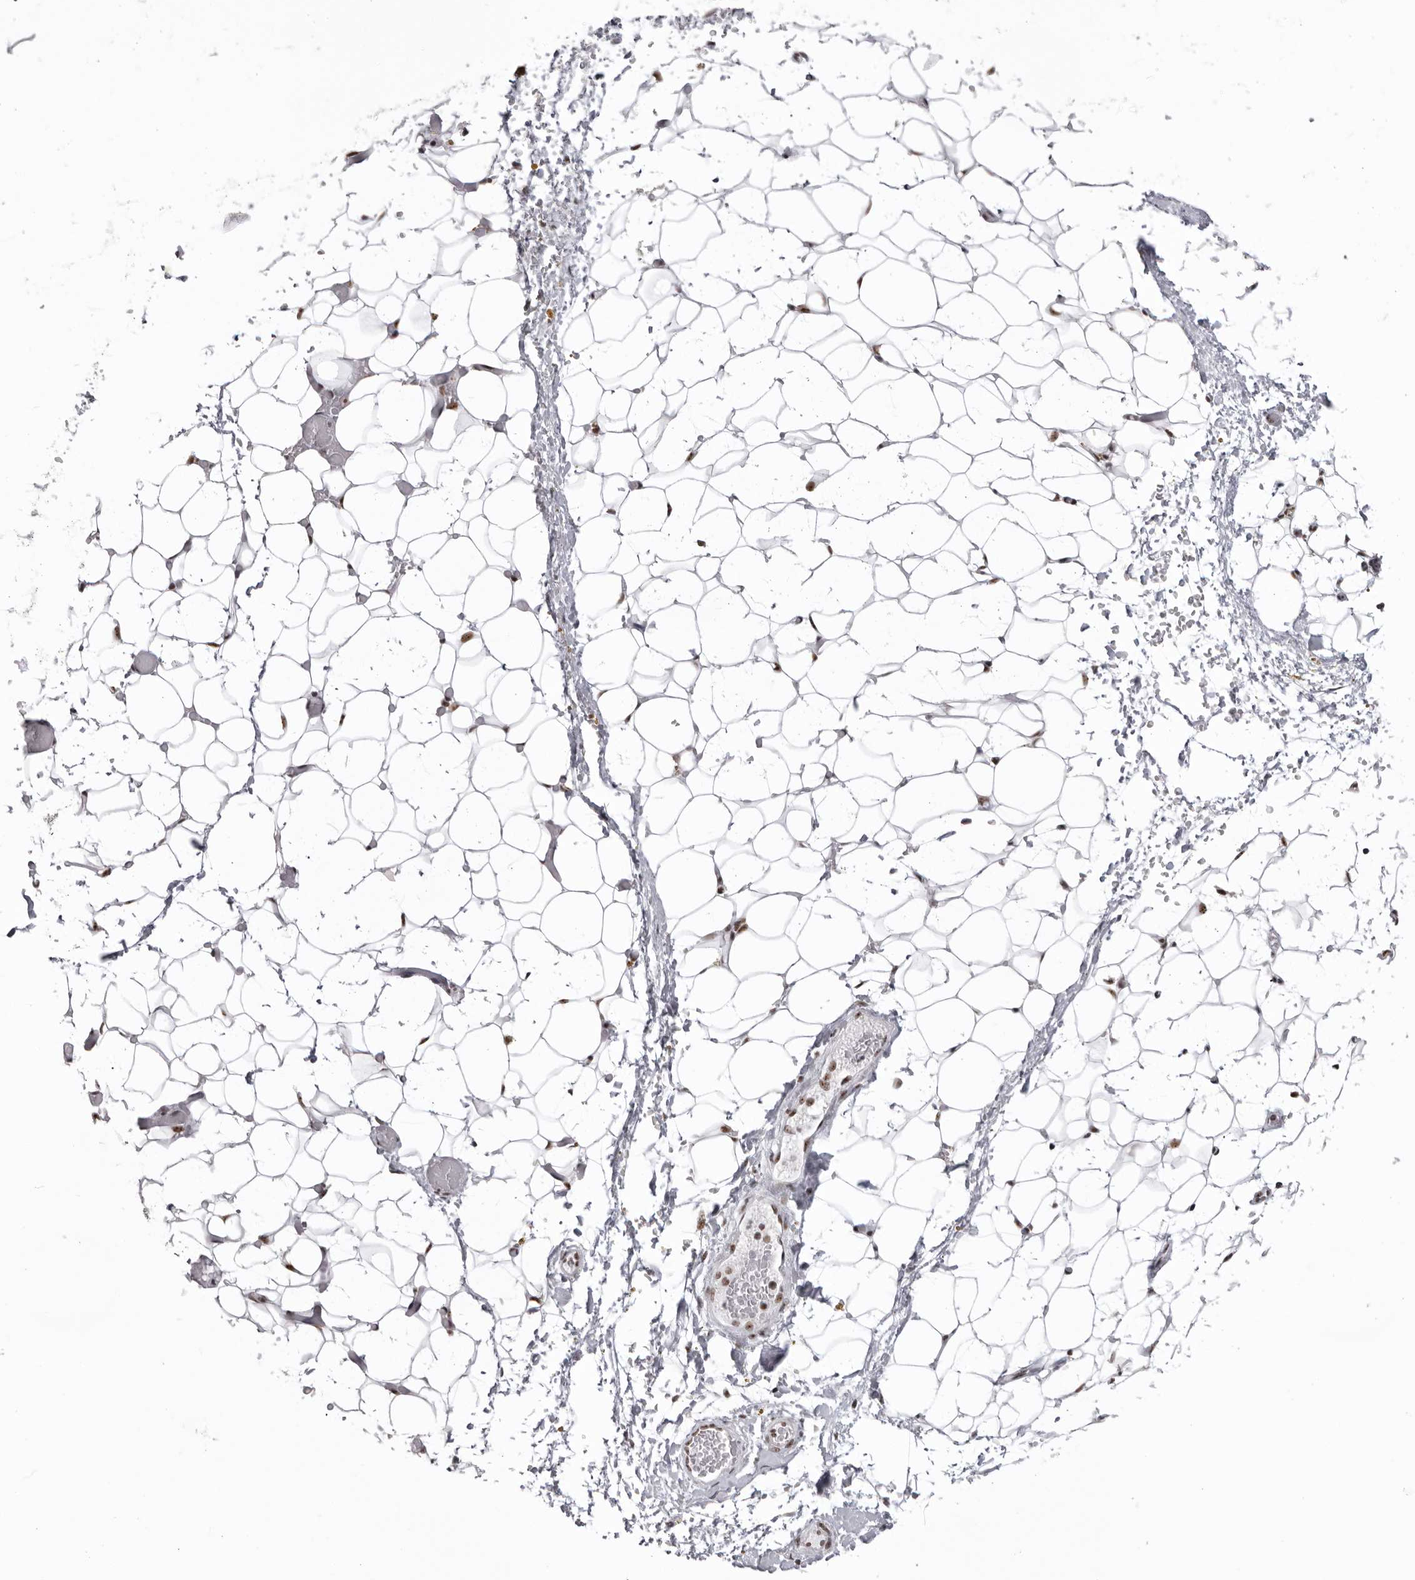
{"staining": {"intensity": "moderate", "quantity": ">75%", "location": "nuclear"}, "tissue": "adipose tissue", "cell_type": "Adipocytes", "image_type": "normal", "snomed": [{"axis": "morphology", "description": "Normal tissue, NOS"}, {"axis": "topography", "description": "Kidney"}, {"axis": "topography", "description": "Peripheral nerve tissue"}], "caption": "High-power microscopy captured an immunohistochemistry micrograph of normal adipose tissue, revealing moderate nuclear positivity in approximately >75% of adipocytes.", "gene": "DHX9", "patient": {"sex": "male", "age": 7}}